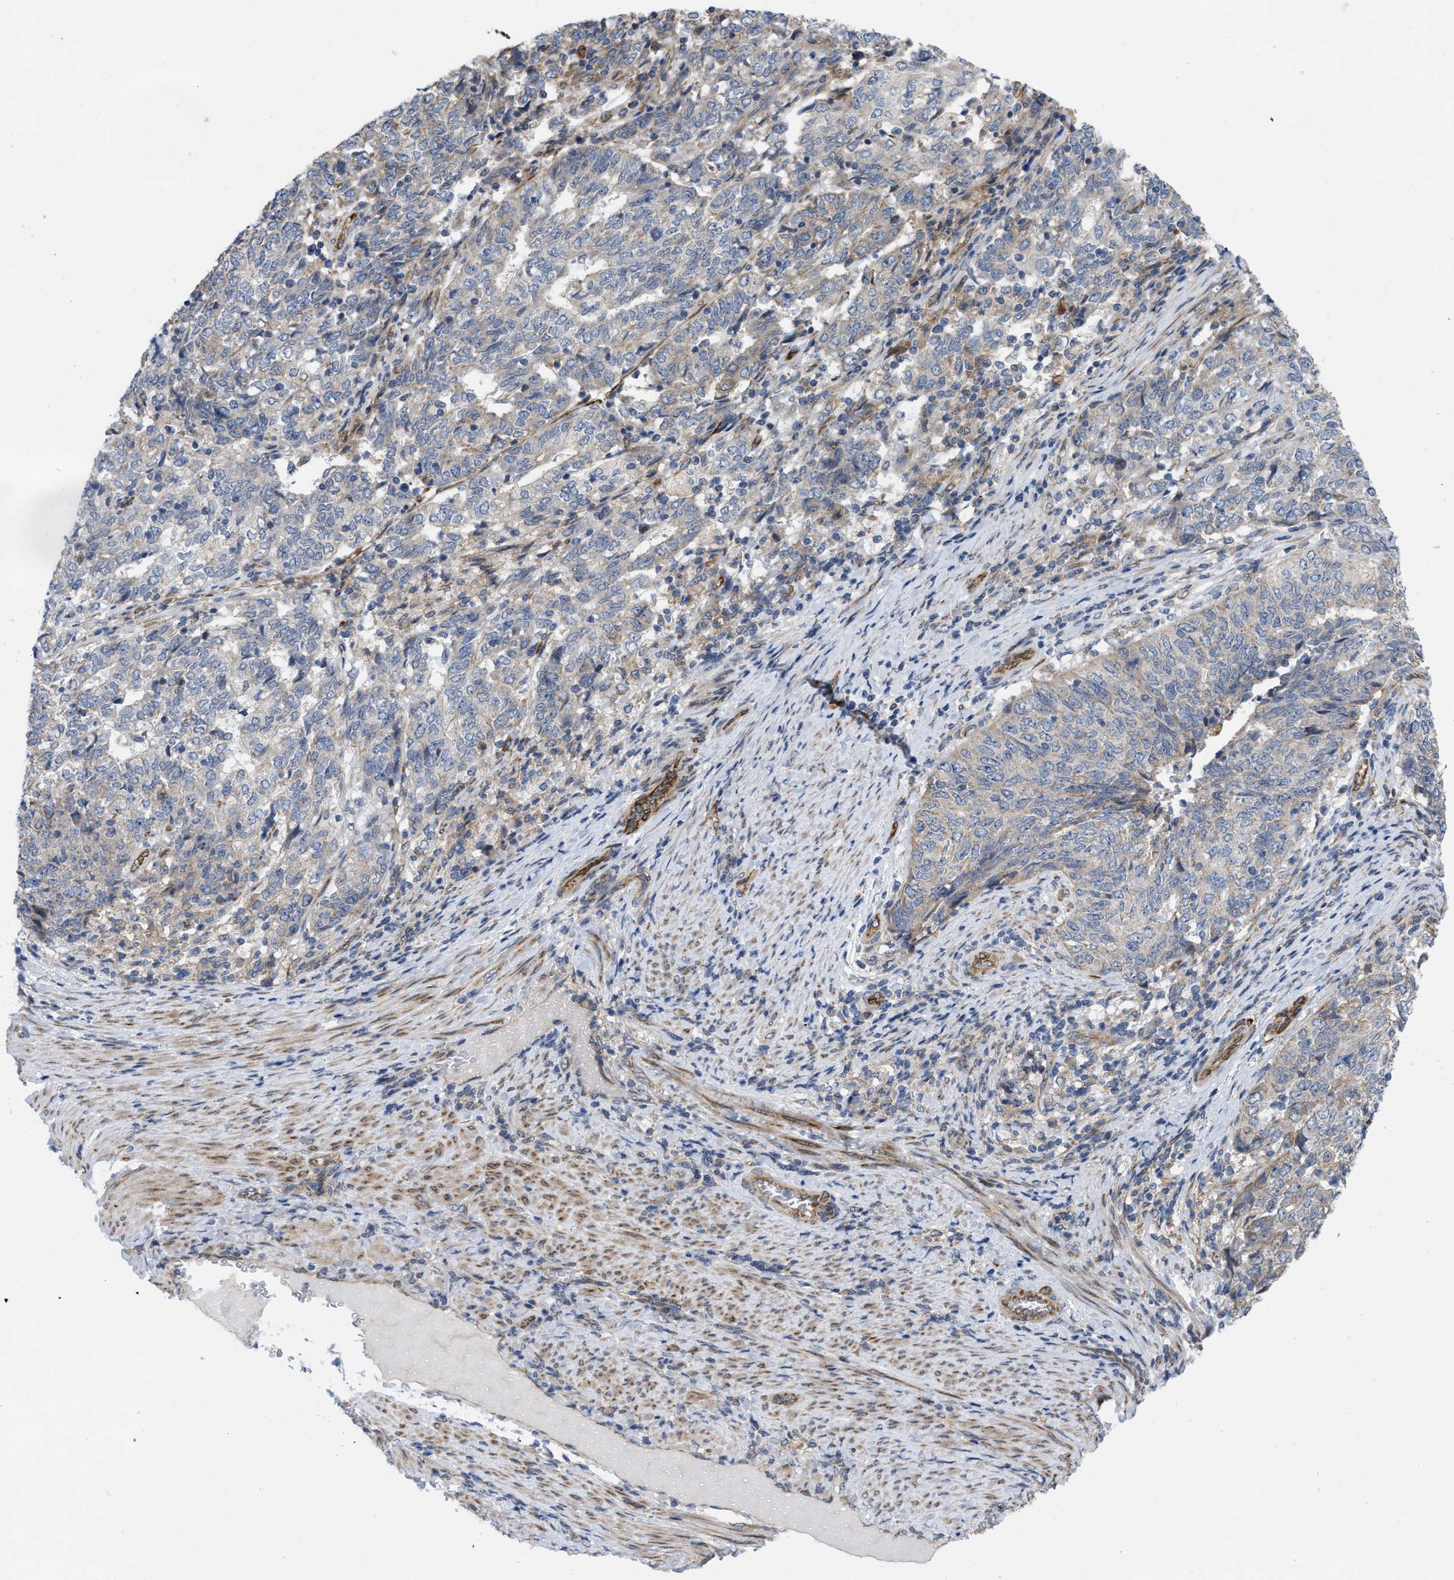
{"staining": {"intensity": "weak", "quantity": "<25%", "location": "cytoplasmic/membranous"}, "tissue": "endometrial cancer", "cell_type": "Tumor cells", "image_type": "cancer", "snomed": [{"axis": "morphology", "description": "Adenocarcinoma, NOS"}, {"axis": "topography", "description": "Endometrium"}], "caption": "The photomicrograph reveals no staining of tumor cells in endometrial cancer (adenocarcinoma).", "gene": "EOGT", "patient": {"sex": "female", "age": 80}}